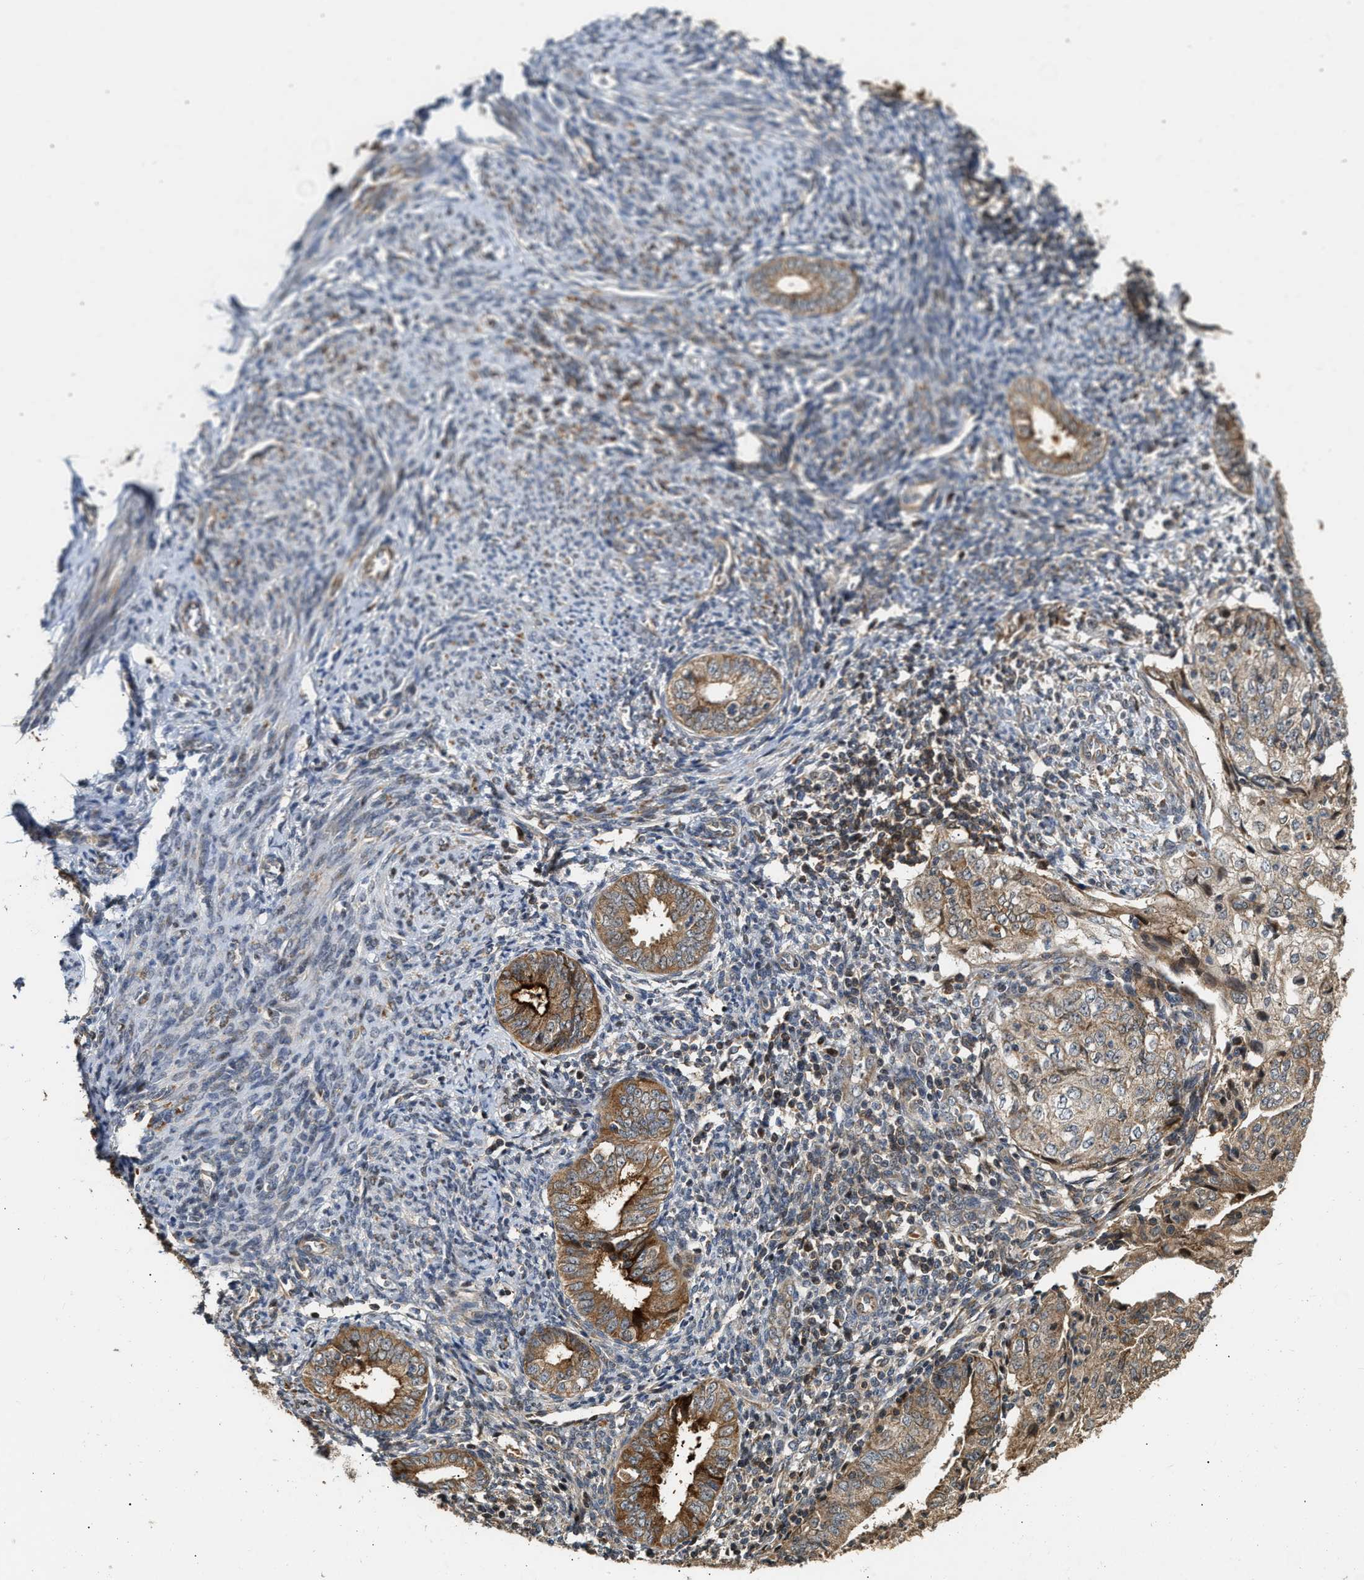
{"staining": {"intensity": "moderate", "quantity": ">75%", "location": "cytoplasmic/membranous"}, "tissue": "endometrial cancer", "cell_type": "Tumor cells", "image_type": "cancer", "snomed": [{"axis": "morphology", "description": "Adenocarcinoma, NOS"}, {"axis": "topography", "description": "Endometrium"}], "caption": "IHC (DAB (3,3'-diaminobenzidine)) staining of endometrial cancer shows moderate cytoplasmic/membranous protein positivity in approximately >75% of tumor cells.", "gene": "EXTL2", "patient": {"sex": "female", "age": 55}}